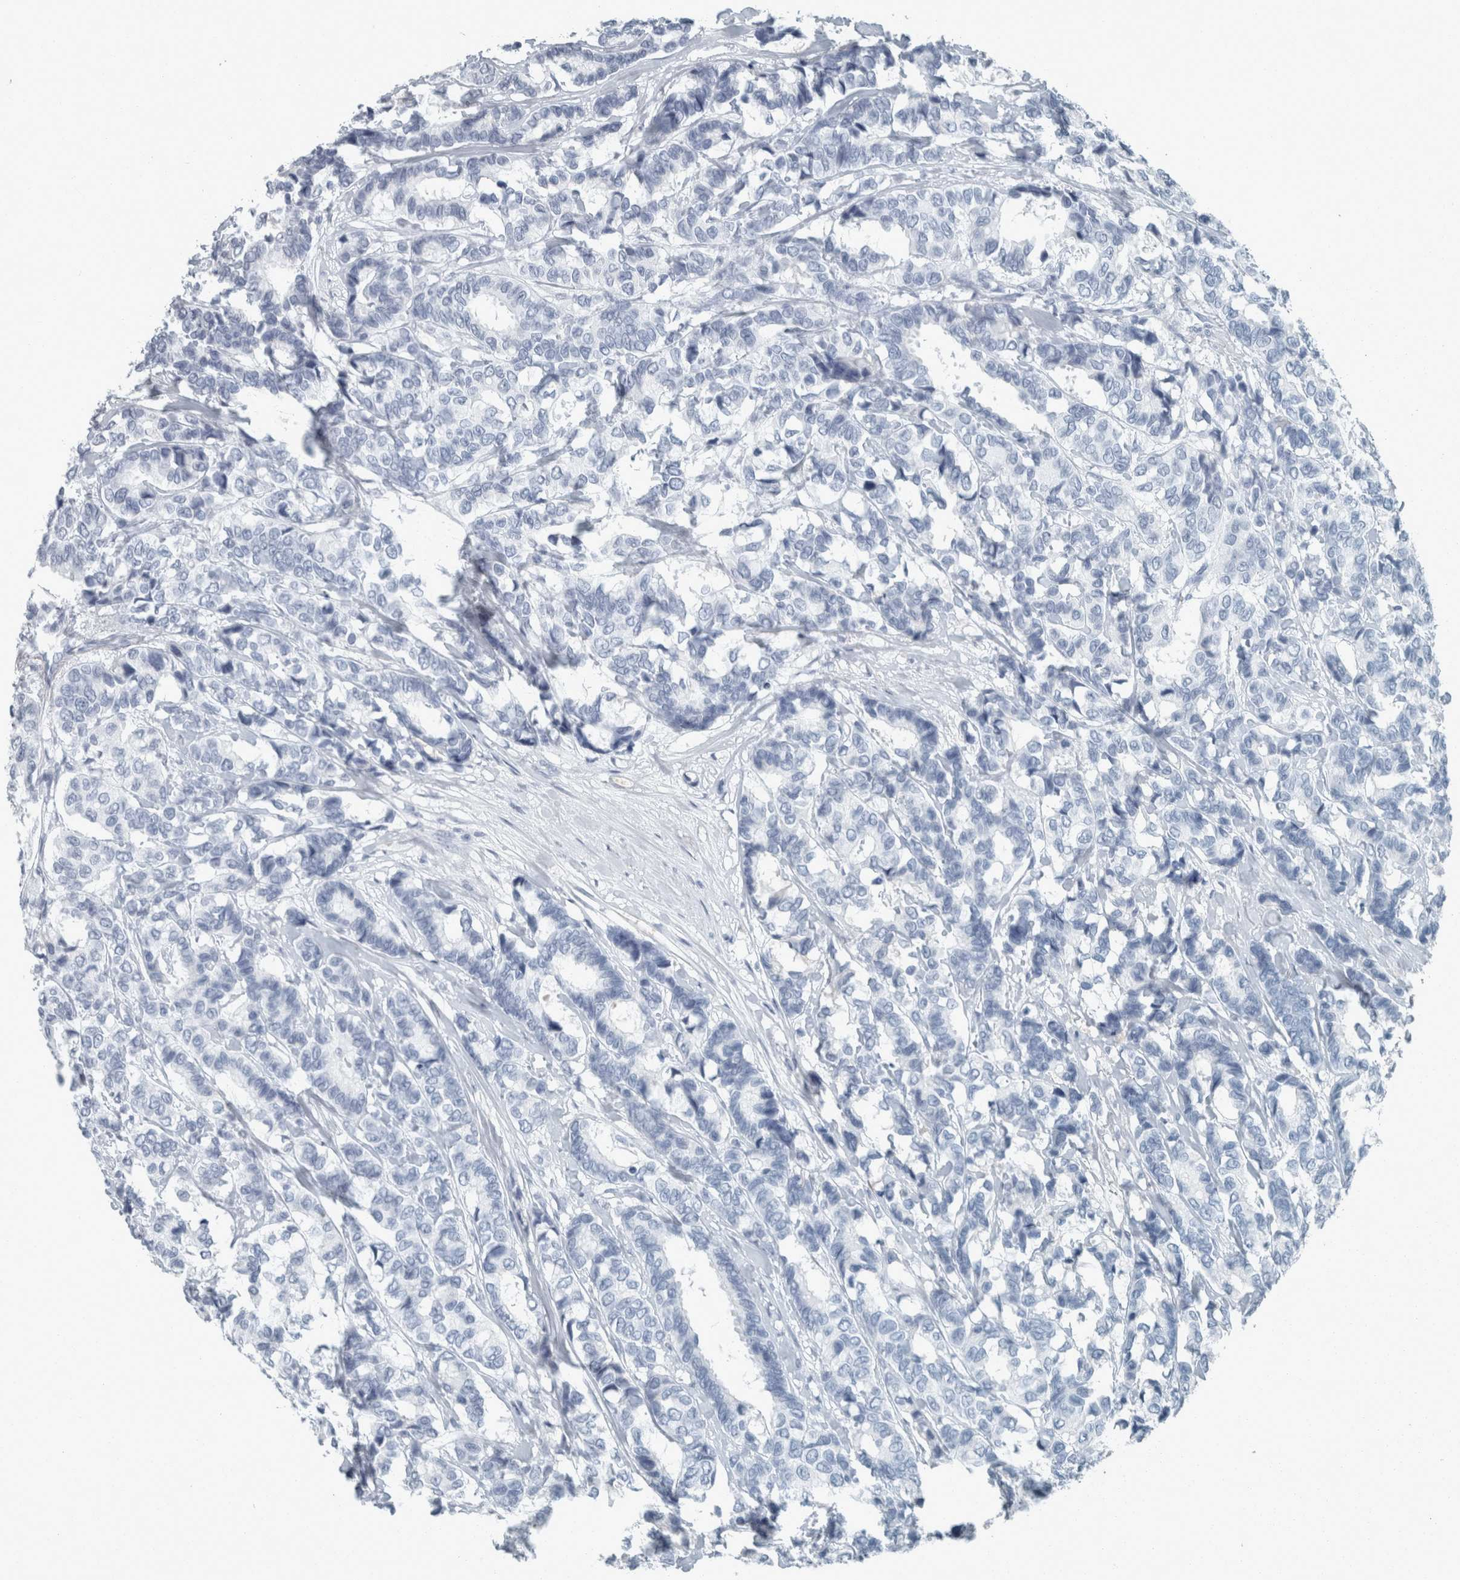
{"staining": {"intensity": "negative", "quantity": "none", "location": "none"}, "tissue": "breast cancer", "cell_type": "Tumor cells", "image_type": "cancer", "snomed": [{"axis": "morphology", "description": "Duct carcinoma"}, {"axis": "topography", "description": "Breast"}], "caption": "The photomicrograph demonstrates no staining of tumor cells in breast cancer (invasive ductal carcinoma).", "gene": "CHL1", "patient": {"sex": "female", "age": 87}}